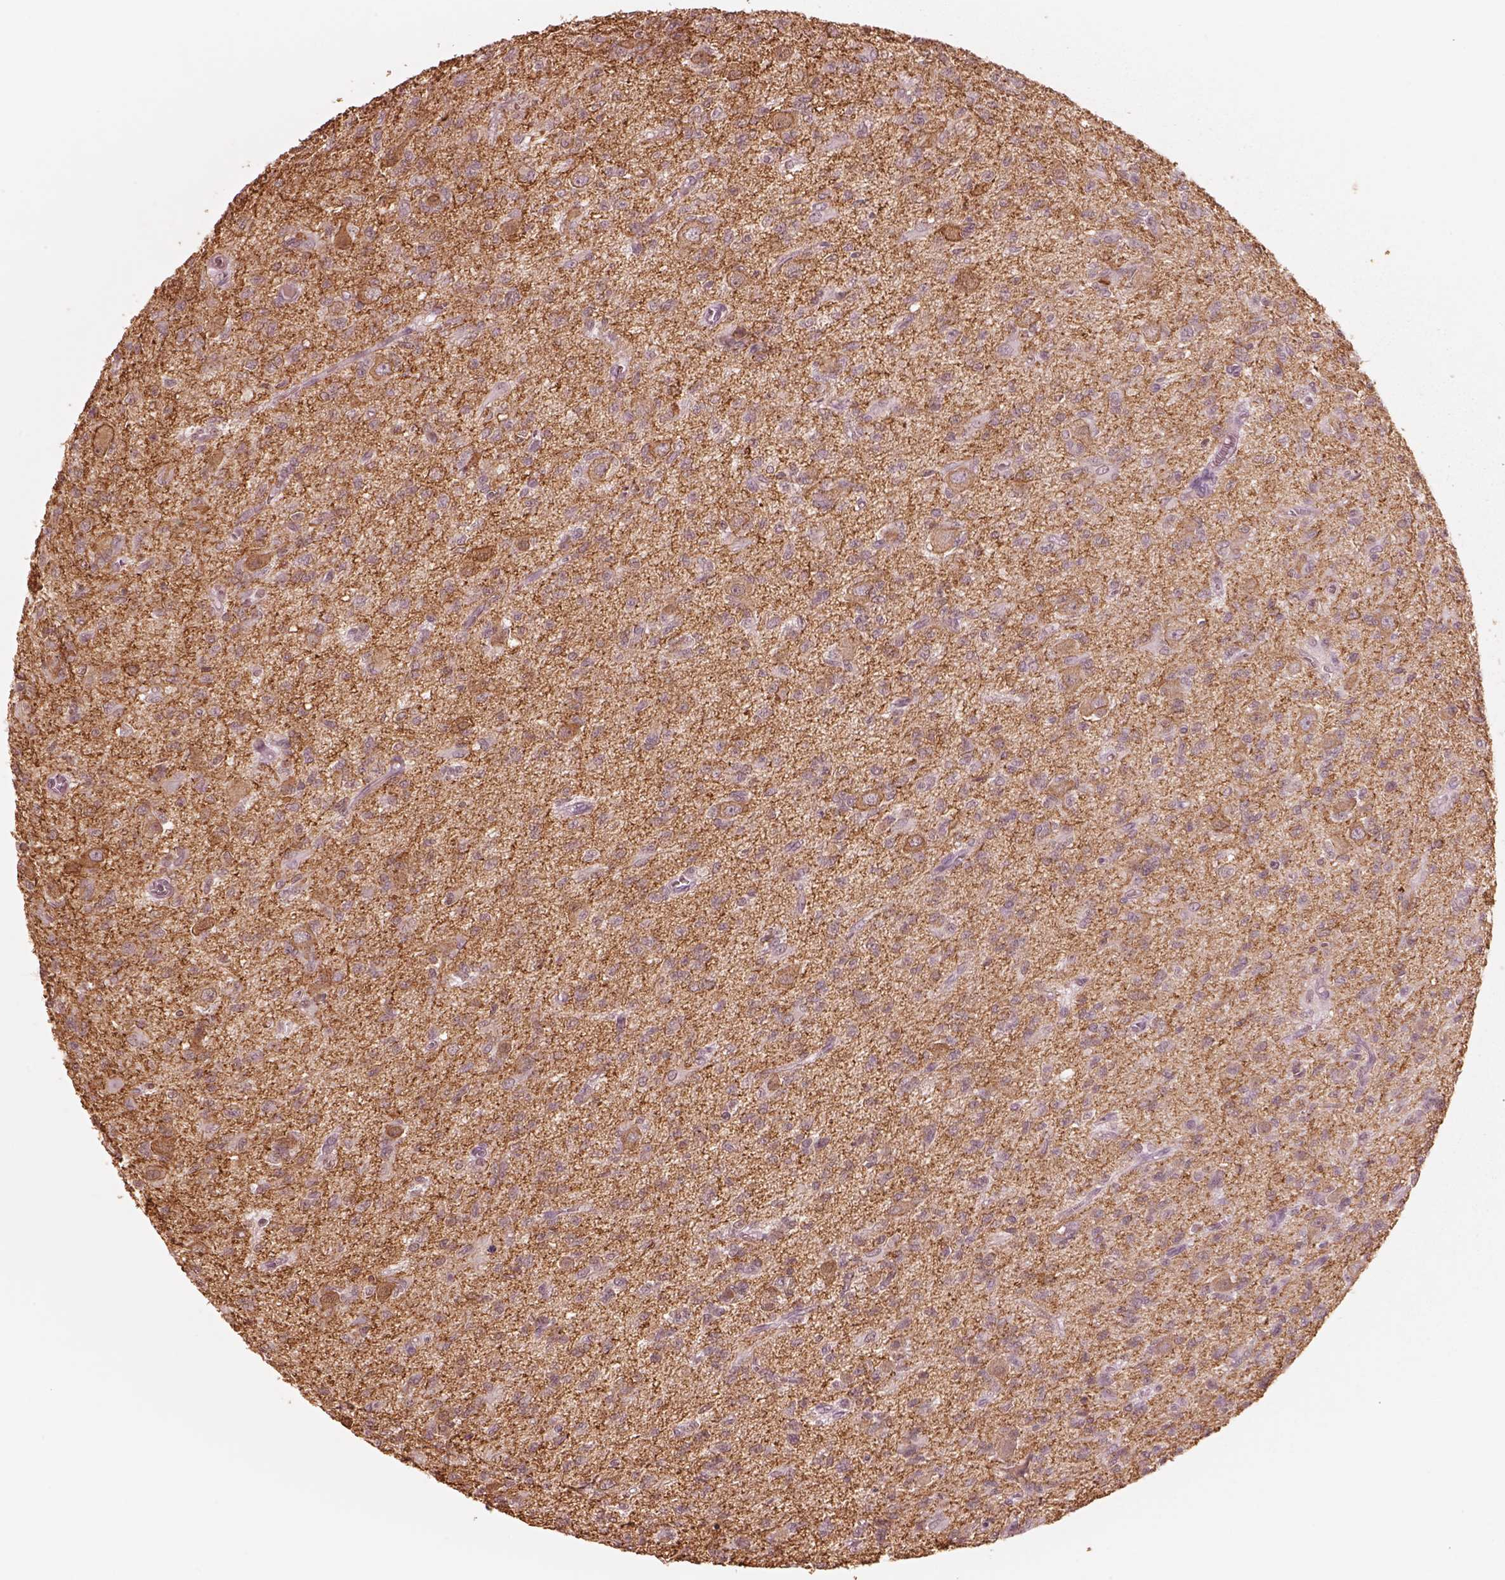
{"staining": {"intensity": "negative", "quantity": "none", "location": "none"}, "tissue": "glioma", "cell_type": "Tumor cells", "image_type": "cancer", "snomed": [{"axis": "morphology", "description": "Glioma, malignant, Low grade"}, {"axis": "topography", "description": "Brain"}], "caption": "Human glioma stained for a protein using immunohistochemistry (IHC) reveals no expression in tumor cells.", "gene": "GPRIN1", "patient": {"sex": "male", "age": 64}}